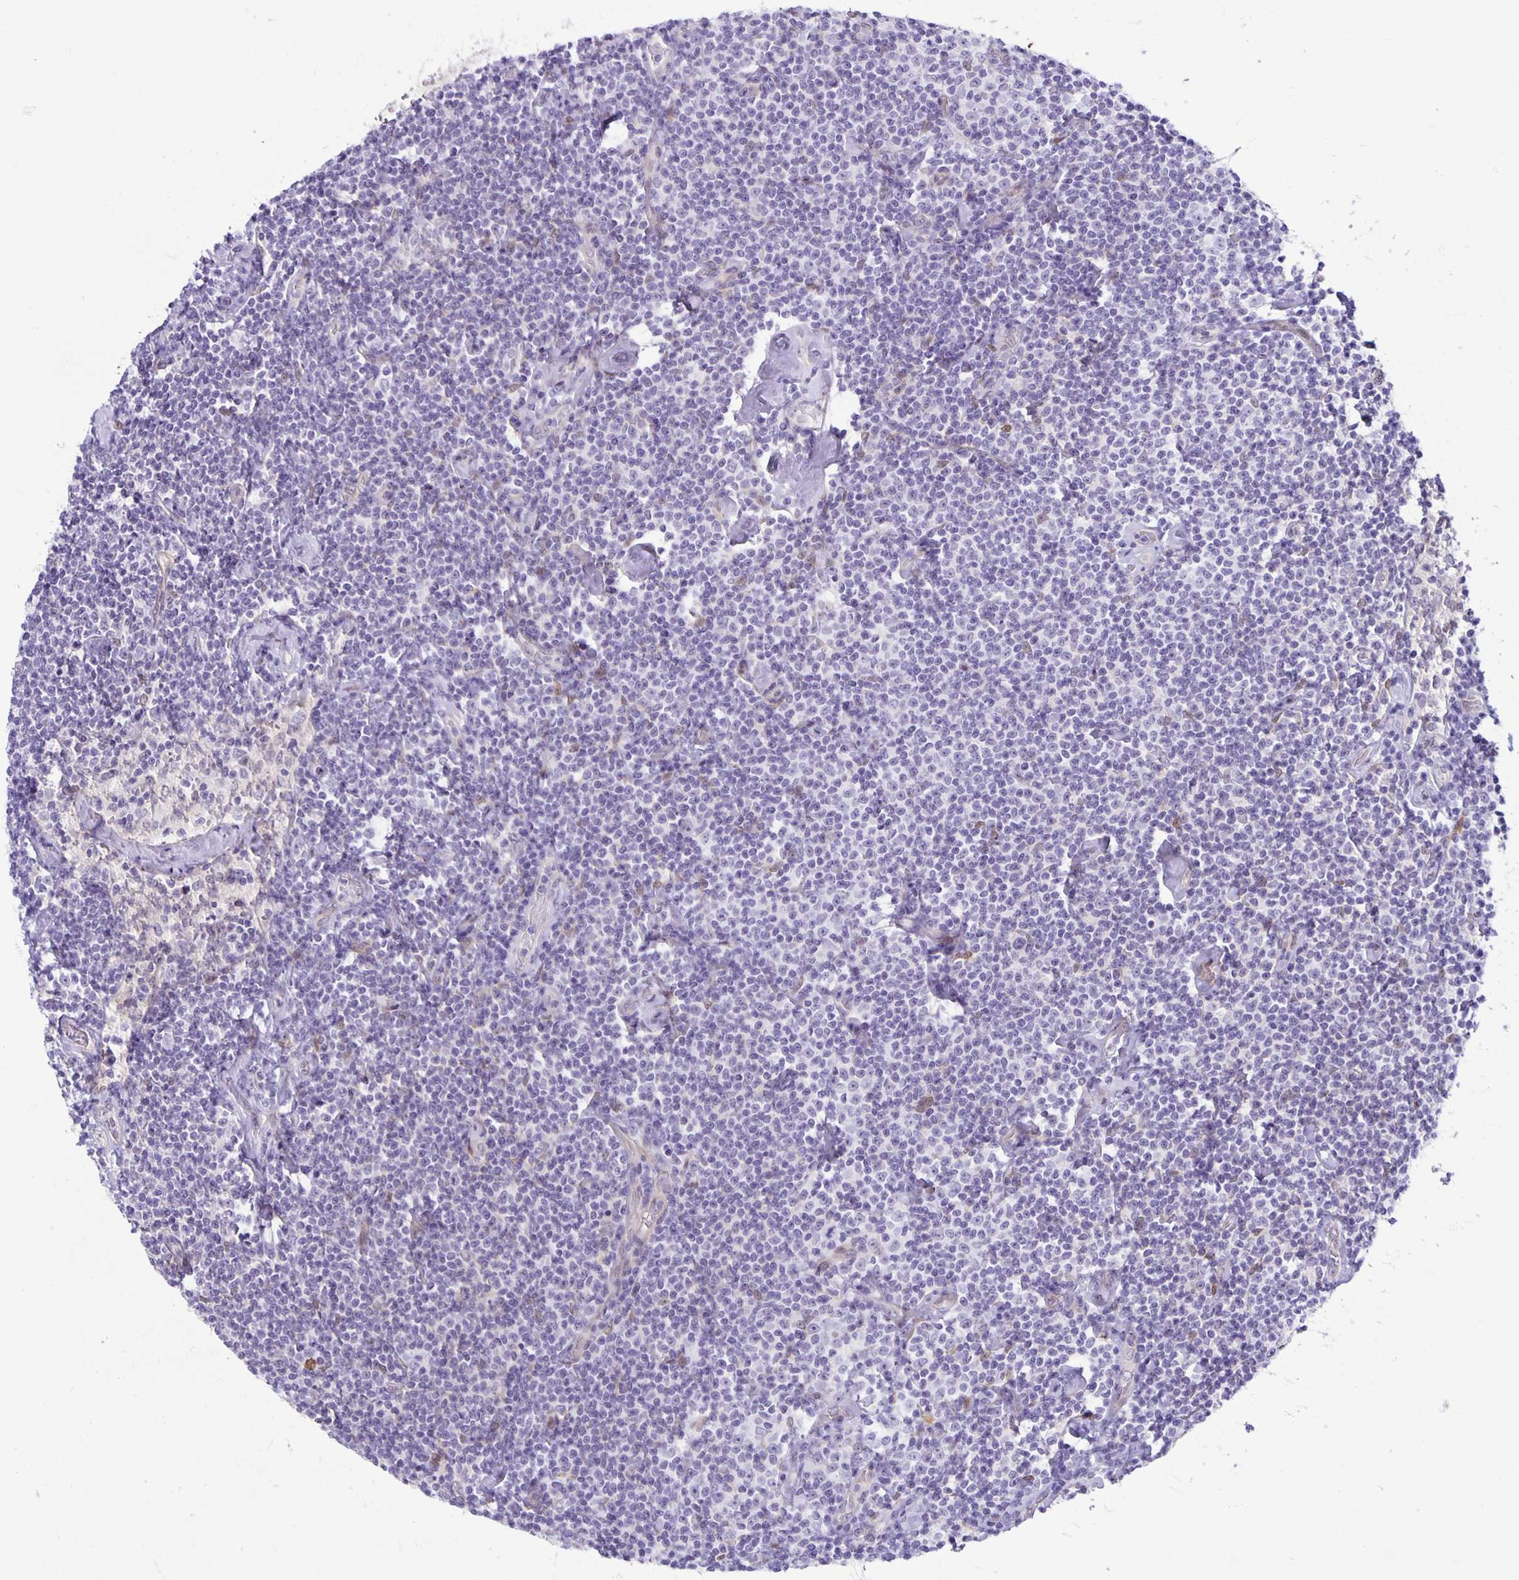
{"staining": {"intensity": "negative", "quantity": "none", "location": "none"}, "tissue": "lymphoma", "cell_type": "Tumor cells", "image_type": "cancer", "snomed": [{"axis": "morphology", "description": "Malignant lymphoma, non-Hodgkin's type, Low grade"}, {"axis": "topography", "description": "Lymph node"}], "caption": "This is an IHC image of malignant lymphoma, non-Hodgkin's type (low-grade). There is no positivity in tumor cells.", "gene": "TAX1BP3", "patient": {"sex": "male", "age": 81}}